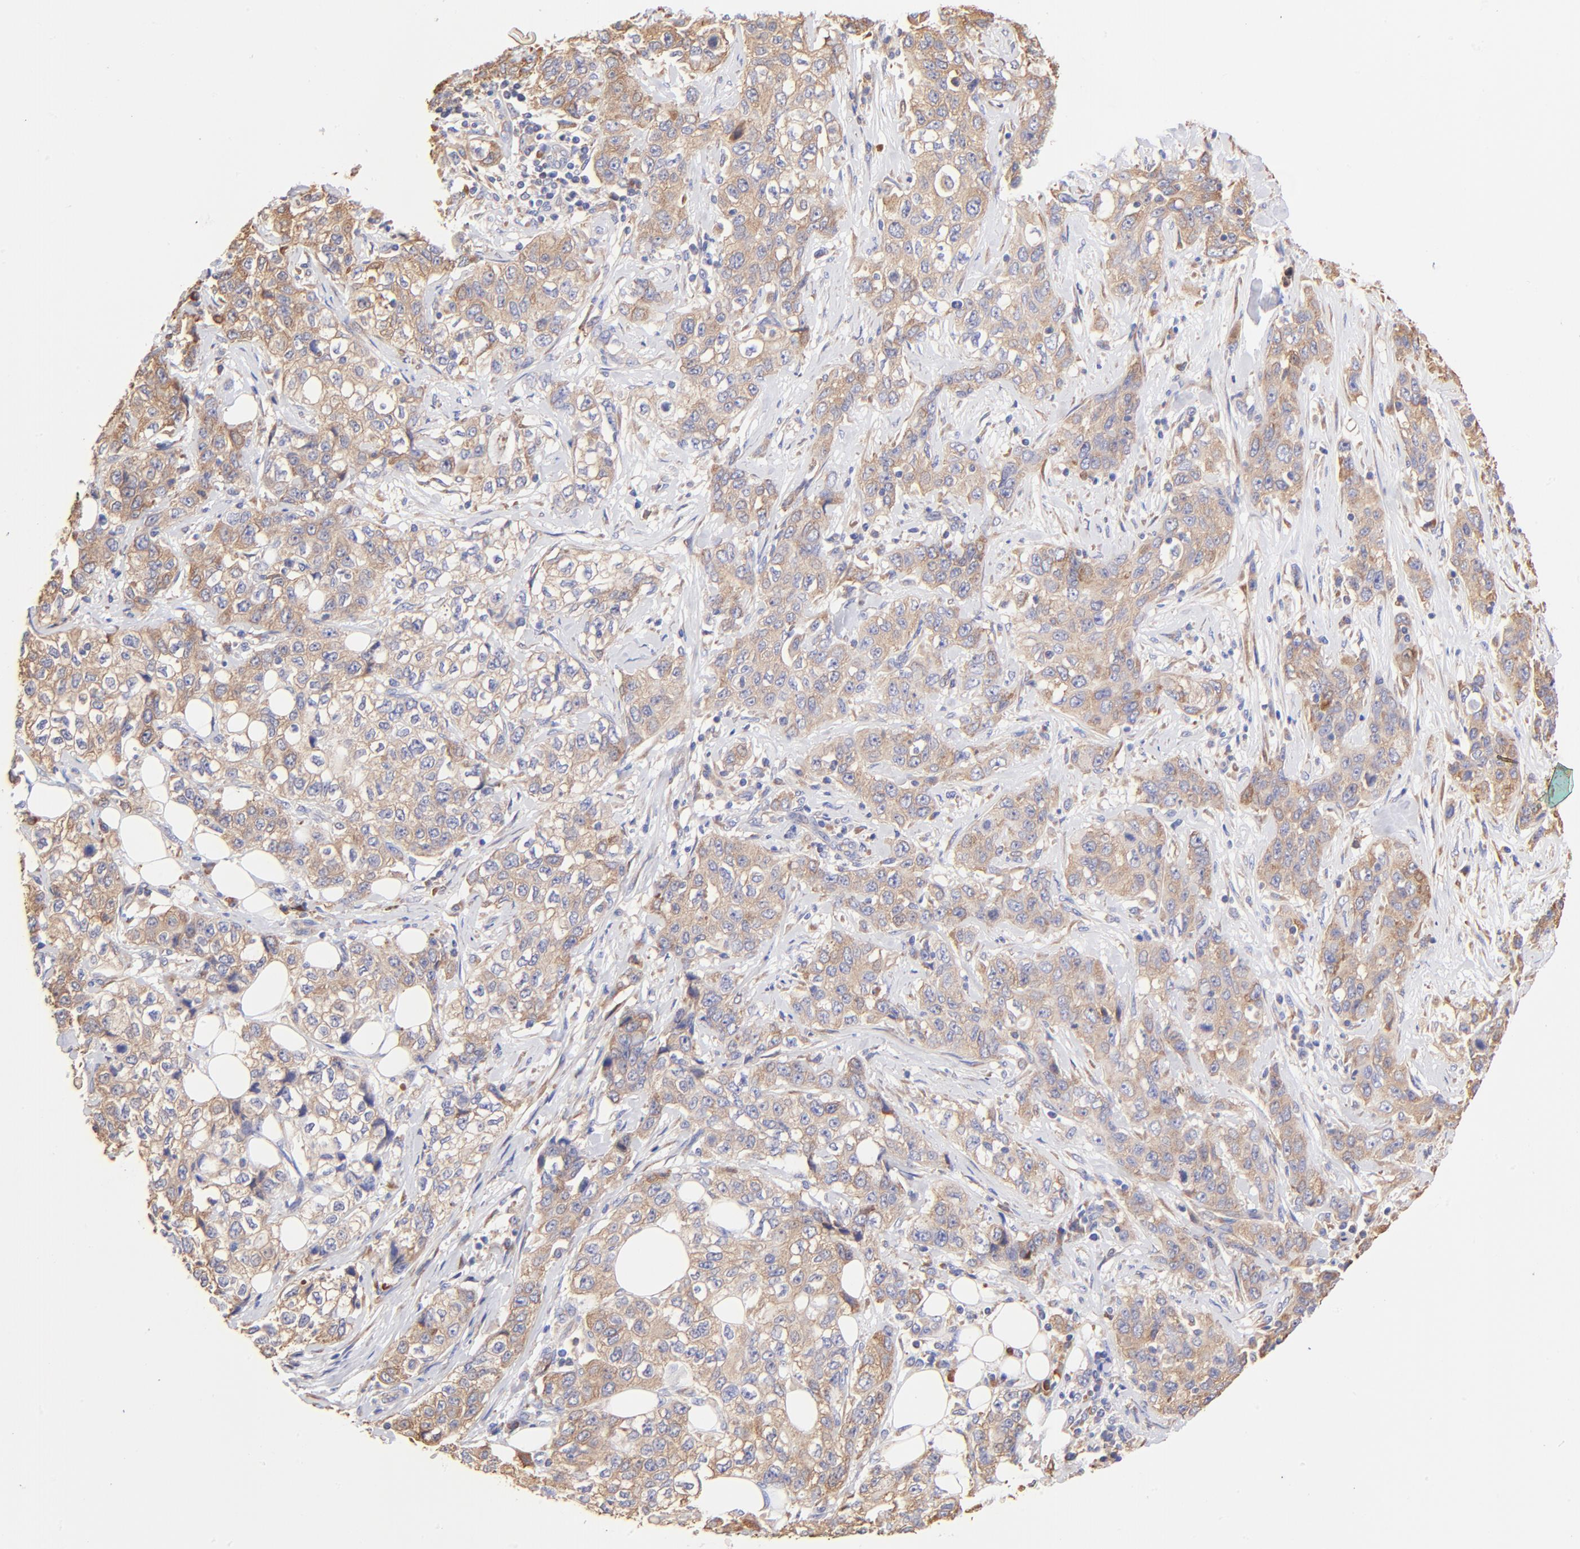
{"staining": {"intensity": "moderate", "quantity": ">75%", "location": "cytoplasmic/membranous"}, "tissue": "stomach cancer", "cell_type": "Tumor cells", "image_type": "cancer", "snomed": [{"axis": "morphology", "description": "Adenocarcinoma, NOS"}, {"axis": "topography", "description": "Stomach"}], "caption": "Moderate cytoplasmic/membranous protein positivity is seen in approximately >75% of tumor cells in adenocarcinoma (stomach).", "gene": "RPL30", "patient": {"sex": "male", "age": 48}}